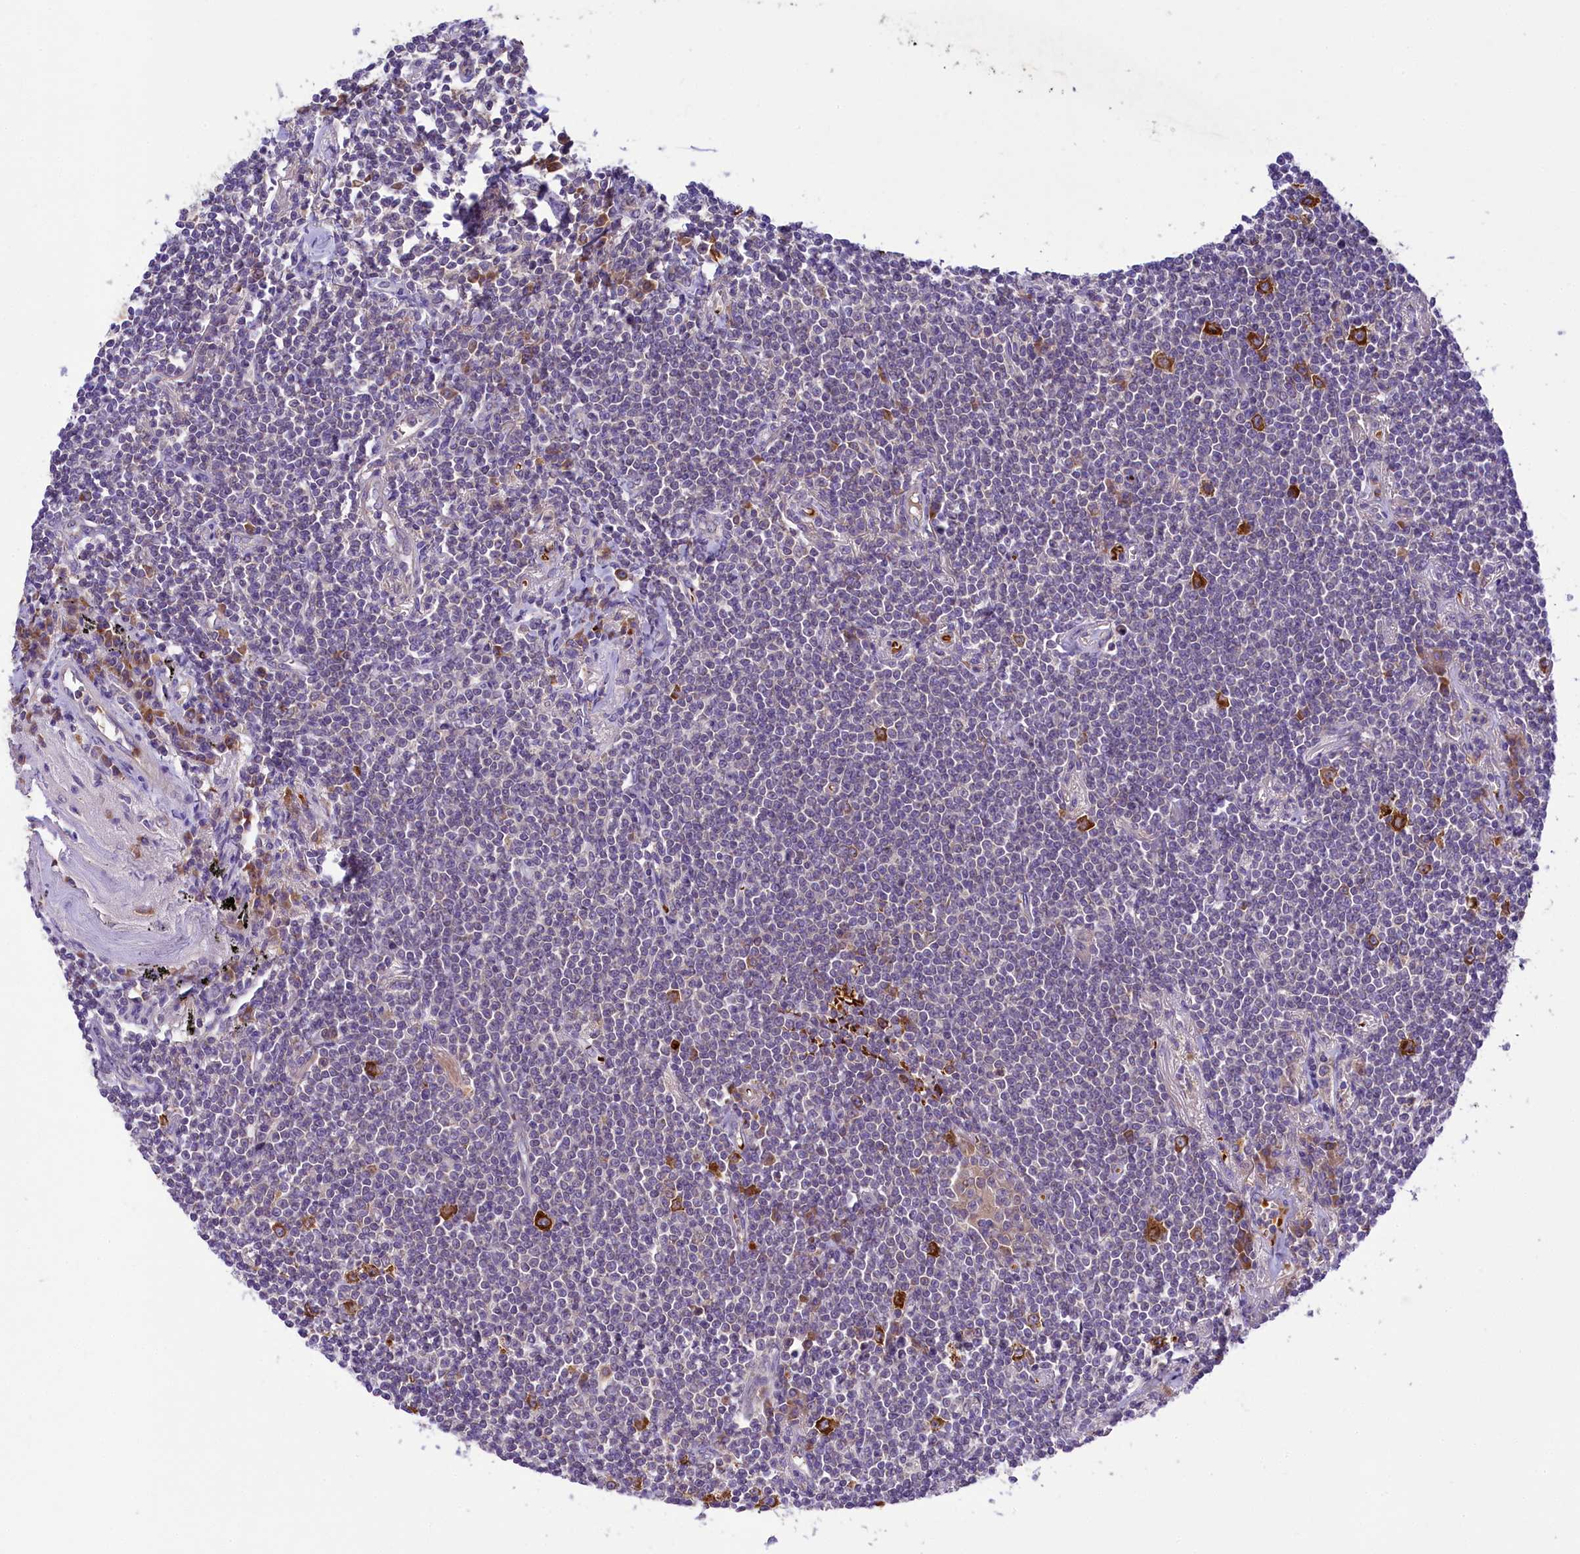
{"staining": {"intensity": "negative", "quantity": "none", "location": "none"}, "tissue": "lymphoma", "cell_type": "Tumor cells", "image_type": "cancer", "snomed": [{"axis": "morphology", "description": "Malignant lymphoma, non-Hodgkin's type, Low grade"}, {"axis": "topography", "description": "Lung"}], "caption": "This is an immunohistochemistry photomicrograph of human low-grade malignant lymphoma, non-Hodgkin's type. There is no positivity in tumor cells.", "gene": "LARP4", "patient": {"sex": "female", "age": 71}}